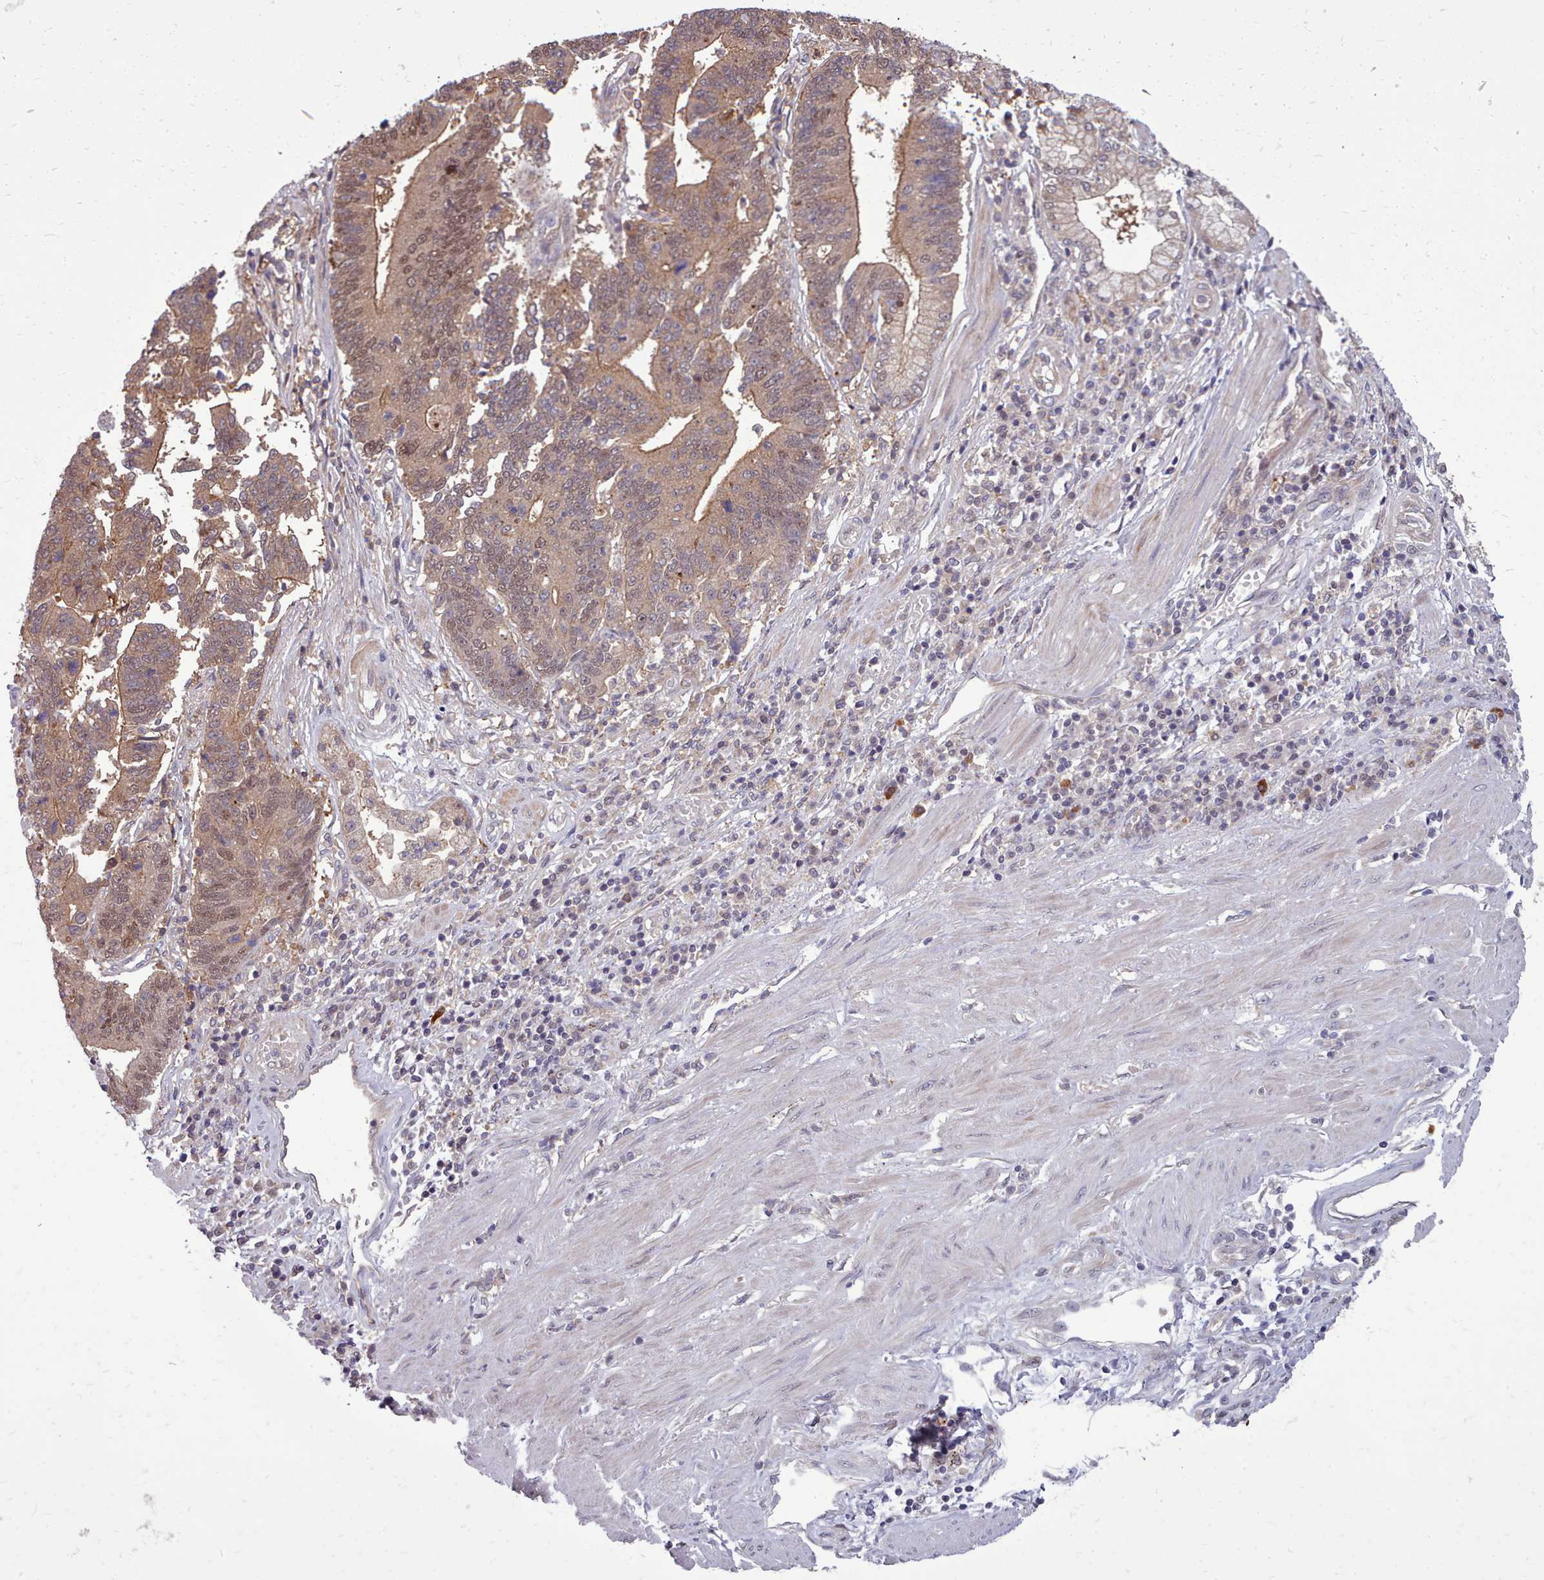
{"staining": {"intensity": "moderate", "quantity": ">75%", "location": "cytoplasmic/membranous,nuclear"}, "tissue": "stomach cancer", "cell_type": "Tumor cells", "image_type": "cancer", "snomed": [{"axis": "morphology", "description": "Adenocarcinoma, NOS"}, {"axis": "topography", "description": "Stomach"}], "caption": "Moderate cytoplasmic/membranous and nuclear expression for a protein is appreciated in about >75% of tumor cells of stomach adenocarcinoma using immunohistochemistry (IHC).", "gene": "AHCY", "patient": {"sex": "male", "age": 59}}